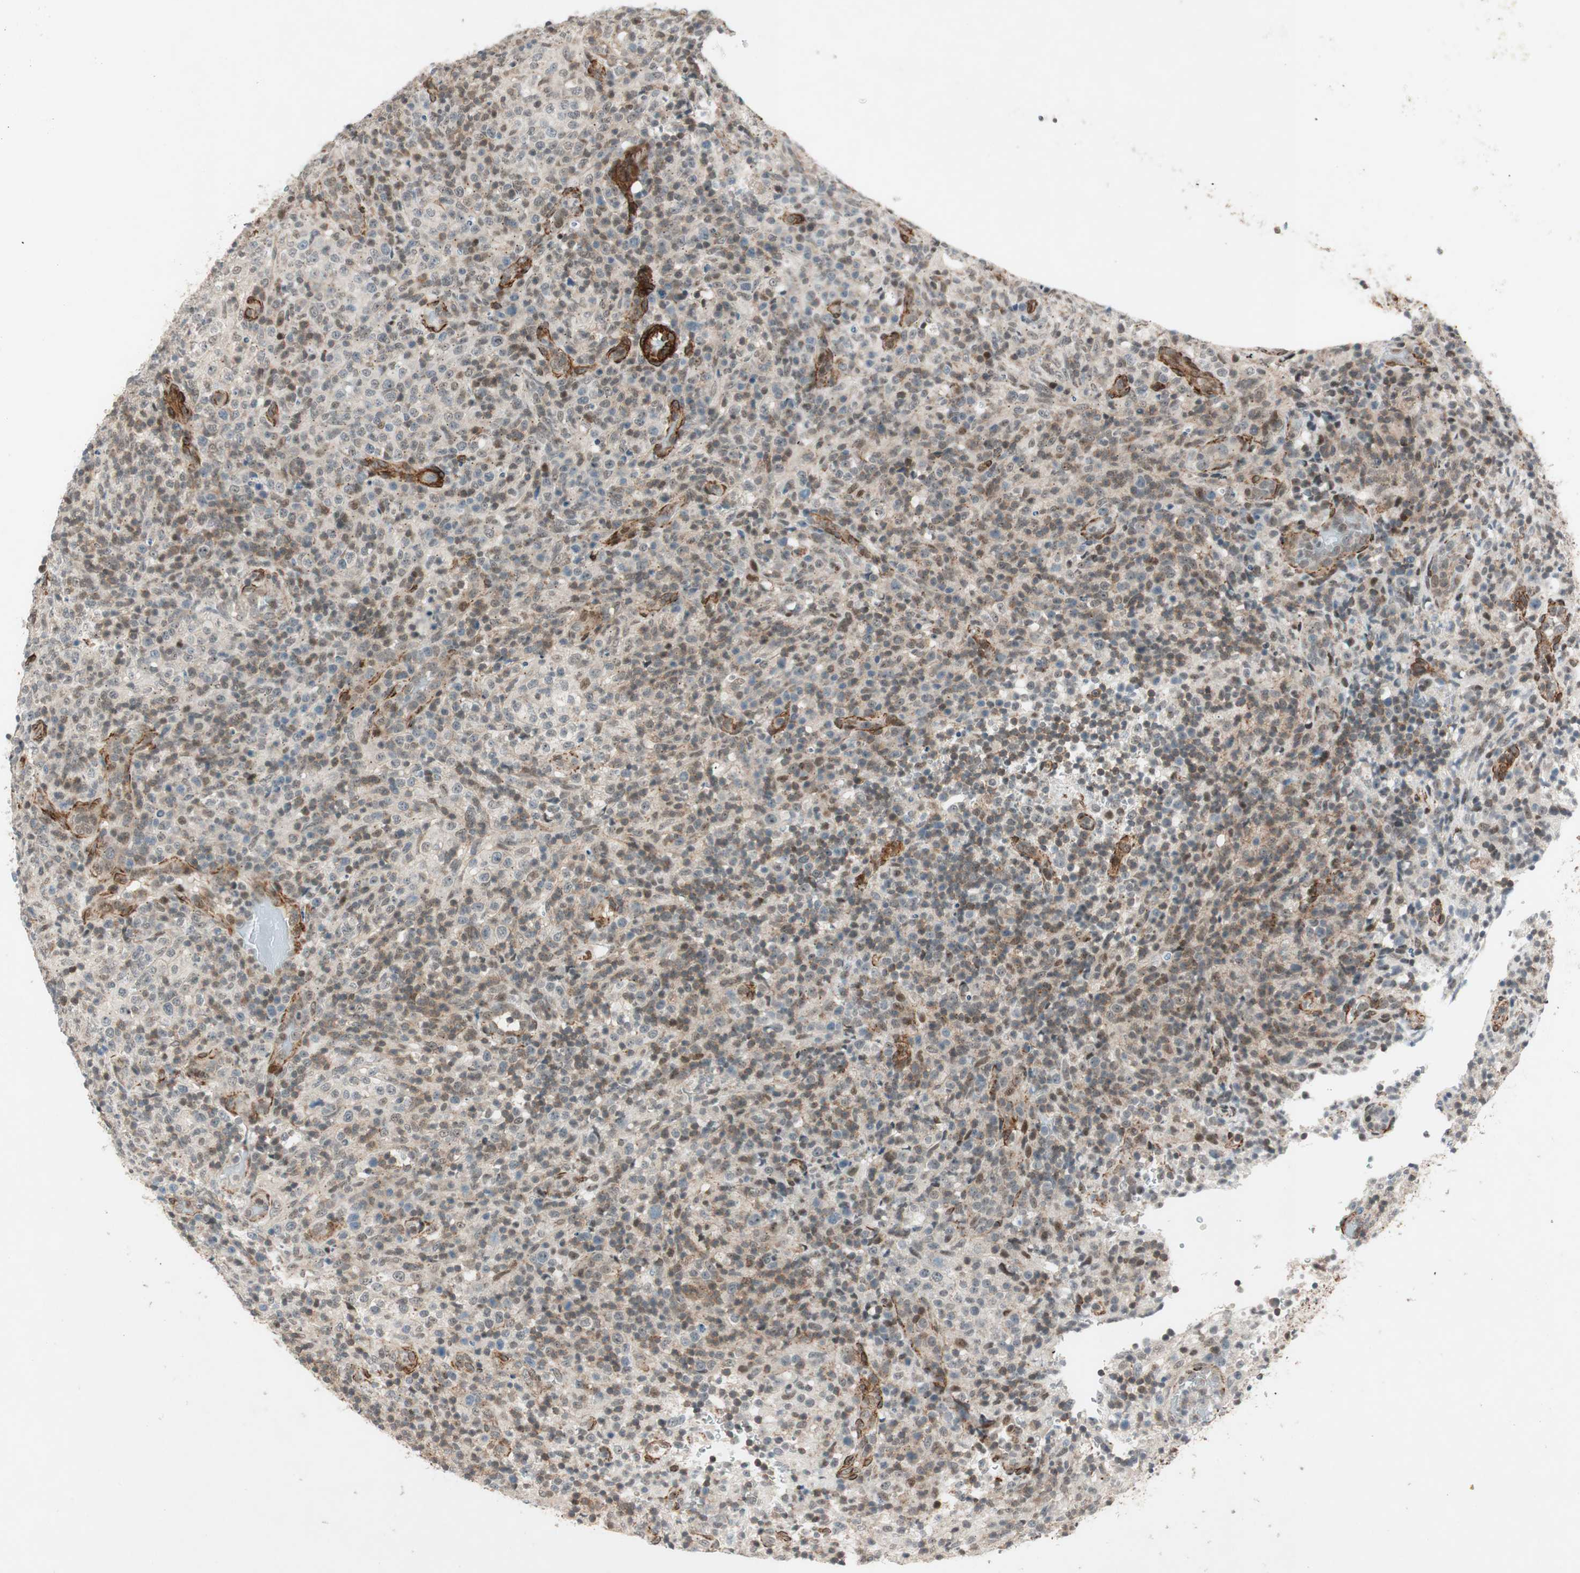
{"staining": {"intensity": "moderate", "quantity": "25%-75%", "location": "nuclear"}, "tissue": "lymphoma", "cell_type": "Tumor cells", "image_type": "cancer", "snomed": [{"axis": "morphology", "description": "Malignant lymphoma, non-Hodgkin's type, High grade"}, {"axis": "topography", "description": "Lymph node"}], "caption": "The micrograph demonstrates a brown stain indicating the presence of a protein in the nuclear of tumor cells in lymphoma.", "gene": "CDK19", "patient": {"sex": "female", "age": 76}}